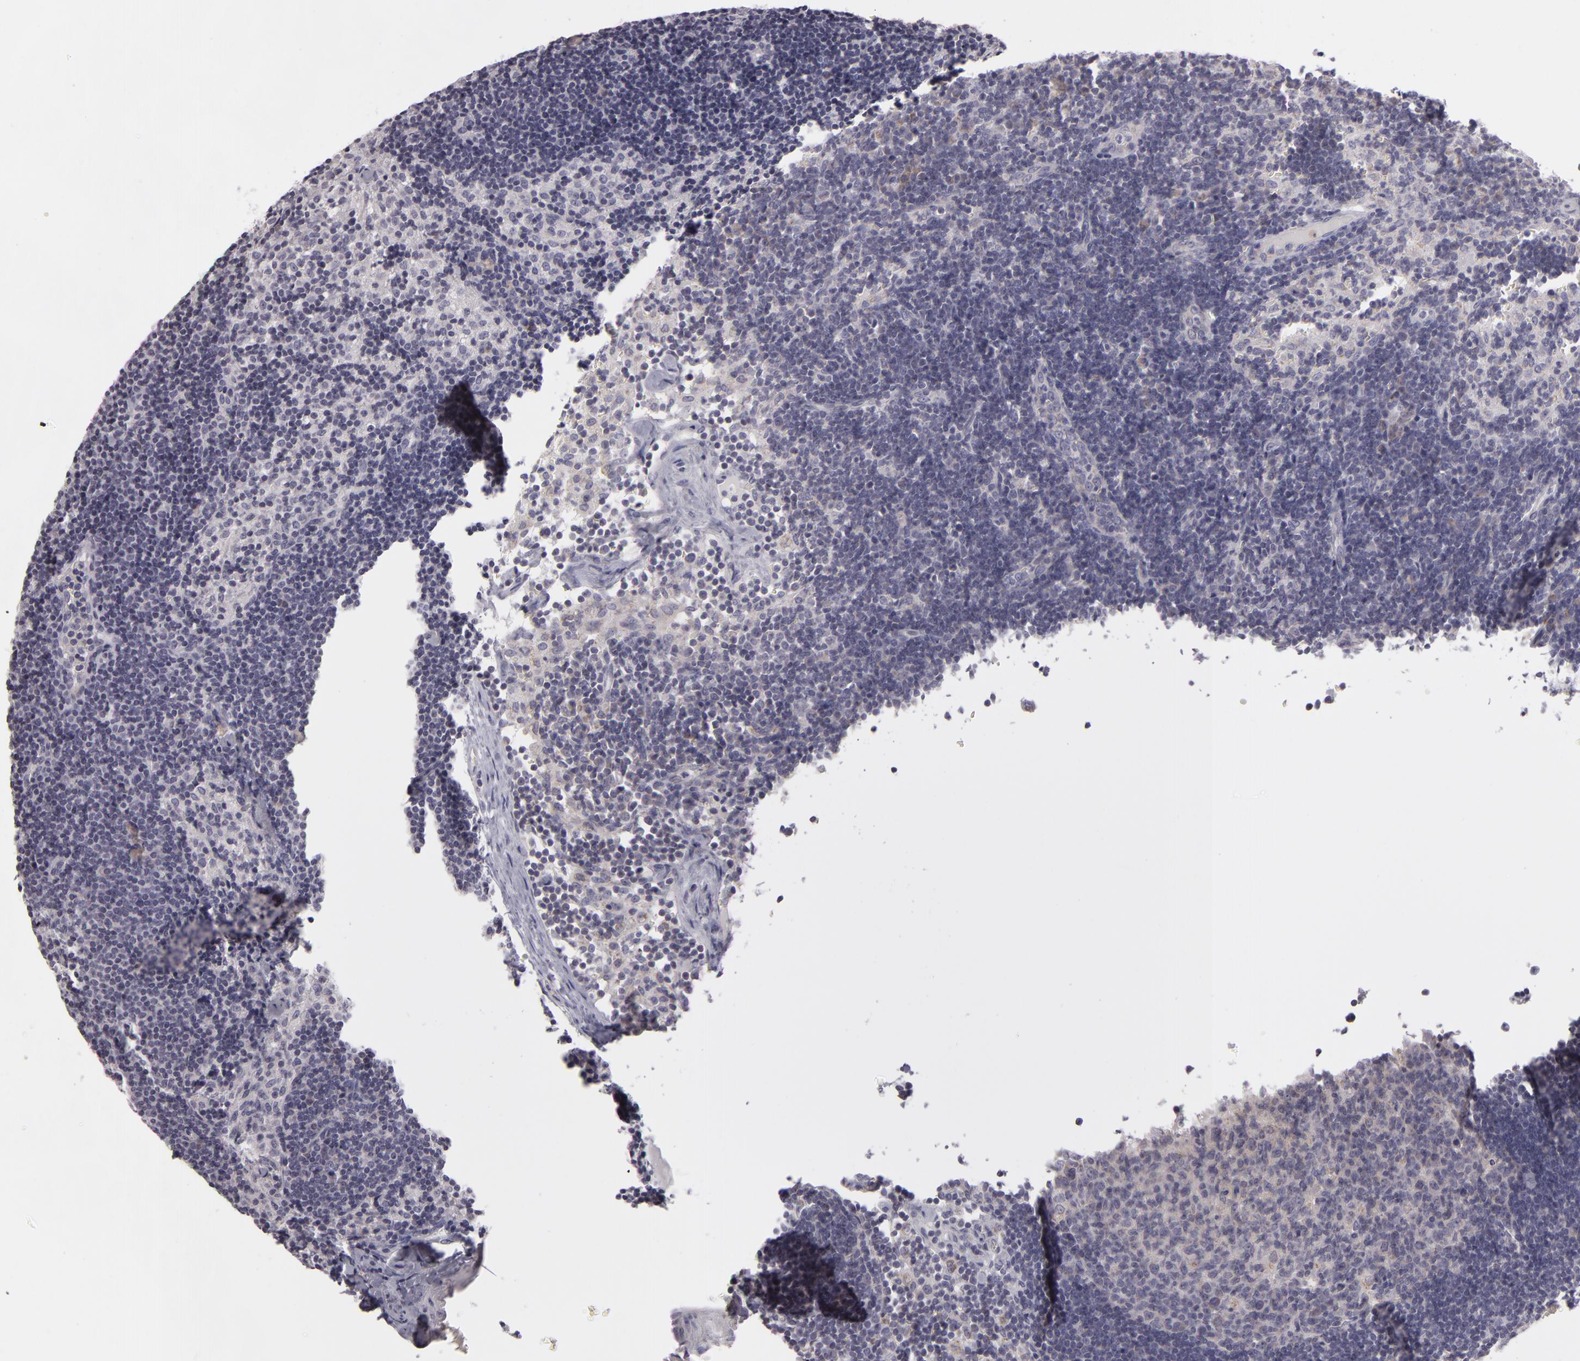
{"staining": {"intensity": "weak", "quantity": ">75%", "location": "cytoplasmic/membranous"}, "tissue": "lymph node", "cell_type": "Germinal center cells", "image_type": "normal", "snomed": [{"axis": "morphology", "description": "Normal tissue, NOS"}, {"axis": "morphology", "description": "Inflammation, NOS"}, {"axis": "topography", "description": "Lymph node"}, {"axis": "topography", "description": "Salivary gland"}], "caption": "IHC micrograph of benign lymph node stained for a protein (brown), which displays low levels of weak cytoplasmic/membranous expression in about >75% of germinal center cells.", "gene": "ATP2B3", "patient": {"sex": "male", "age": 3}}